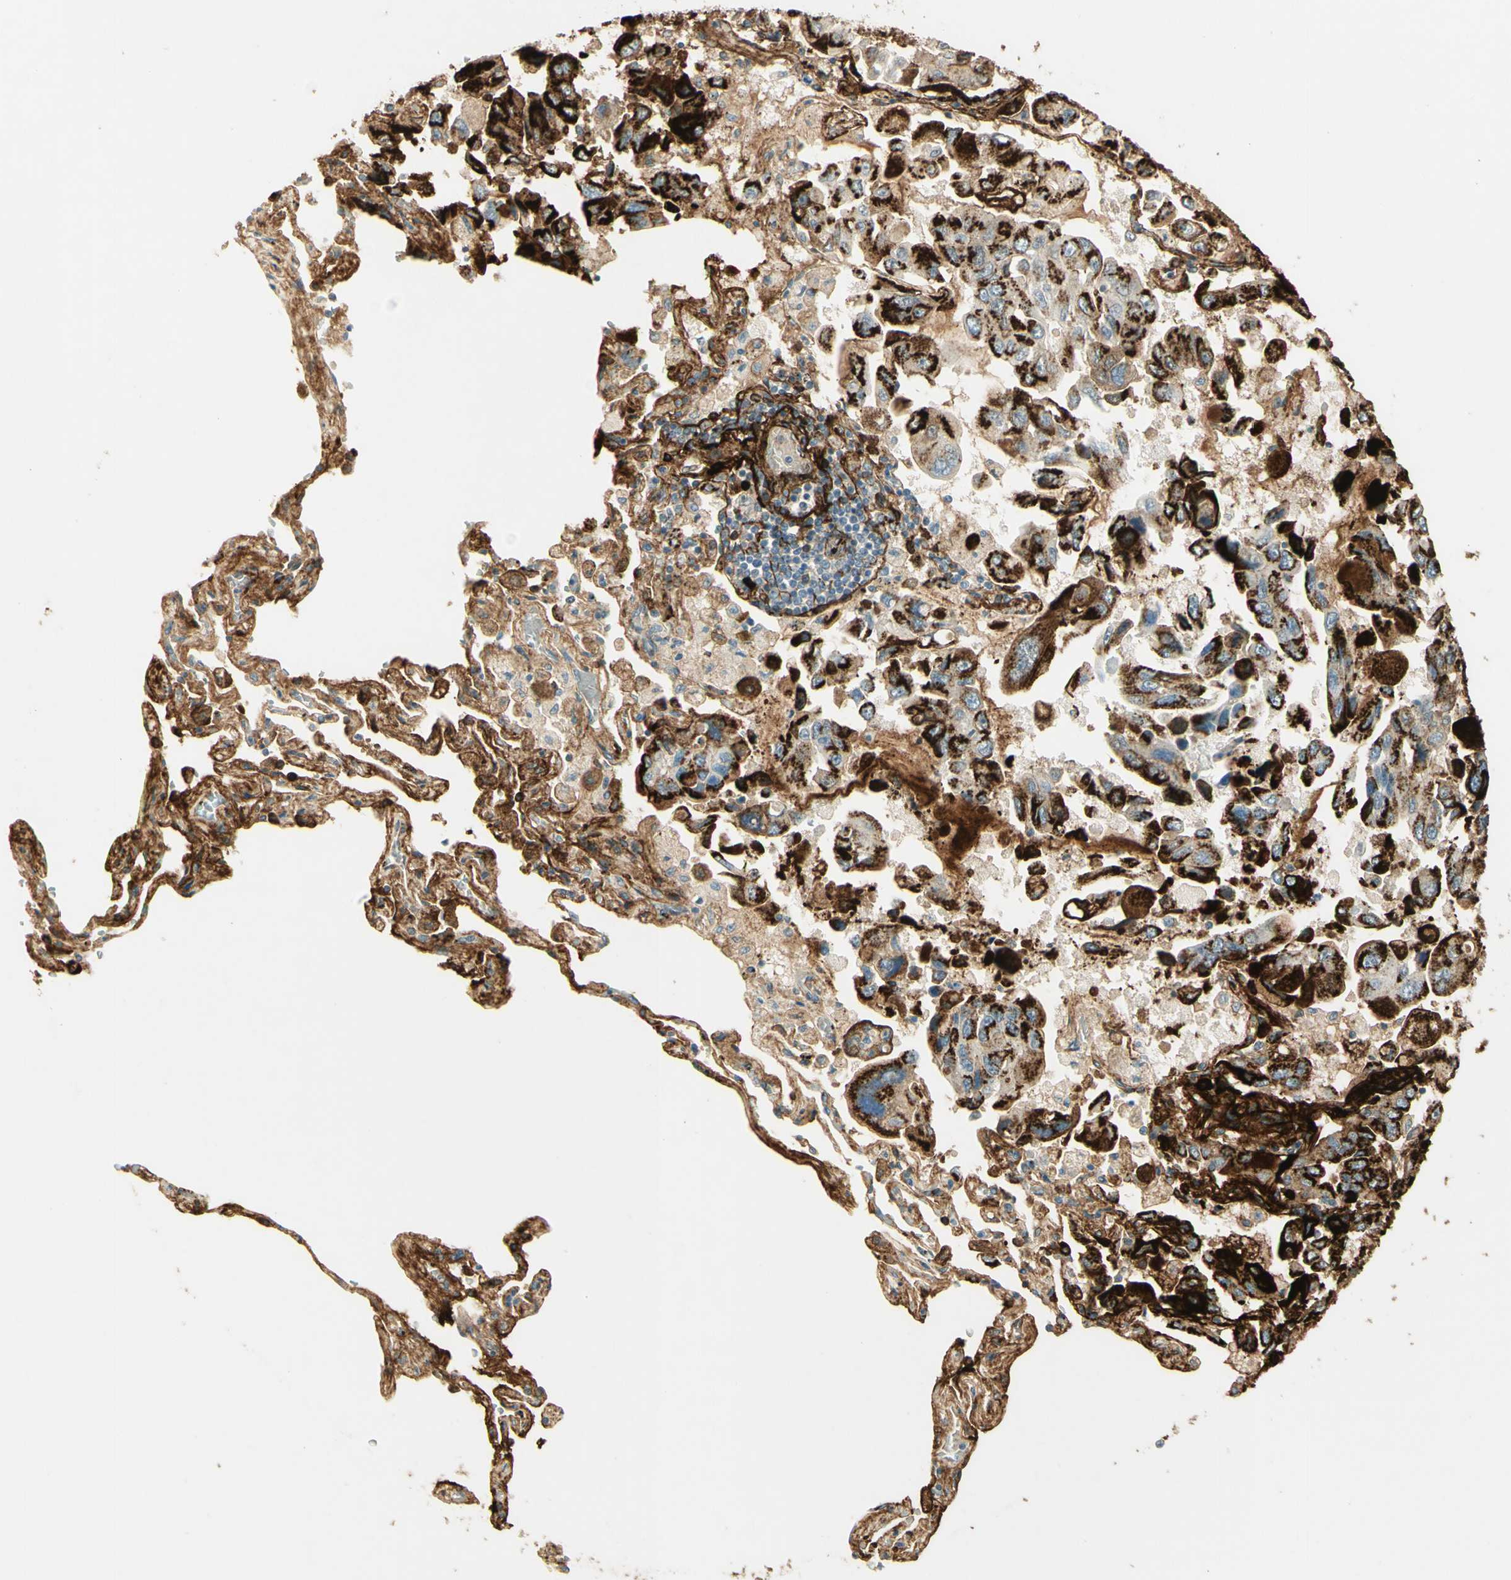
{"staining": {"intensity": "strong", "quantity": ">75%", "location": "cytoplasmic/membranous"}, "tissue": "lung cancer", "cell_type": "Tumor cells", "image_type": "cancer", "snomed": [{"axis": "morphology", "description": "Adenocarcinoma, NOS"}, {"axis": "topography", "description": "Lung"}], "caption": "Immunohistochemical staining of human lung cancer (adenocarcinoma) reveals strong cytoplasmic/membranous protein staining in about >75% of tumor cells.", "gene": "TNN", "patient": {"sex": "male", "age": 64}}